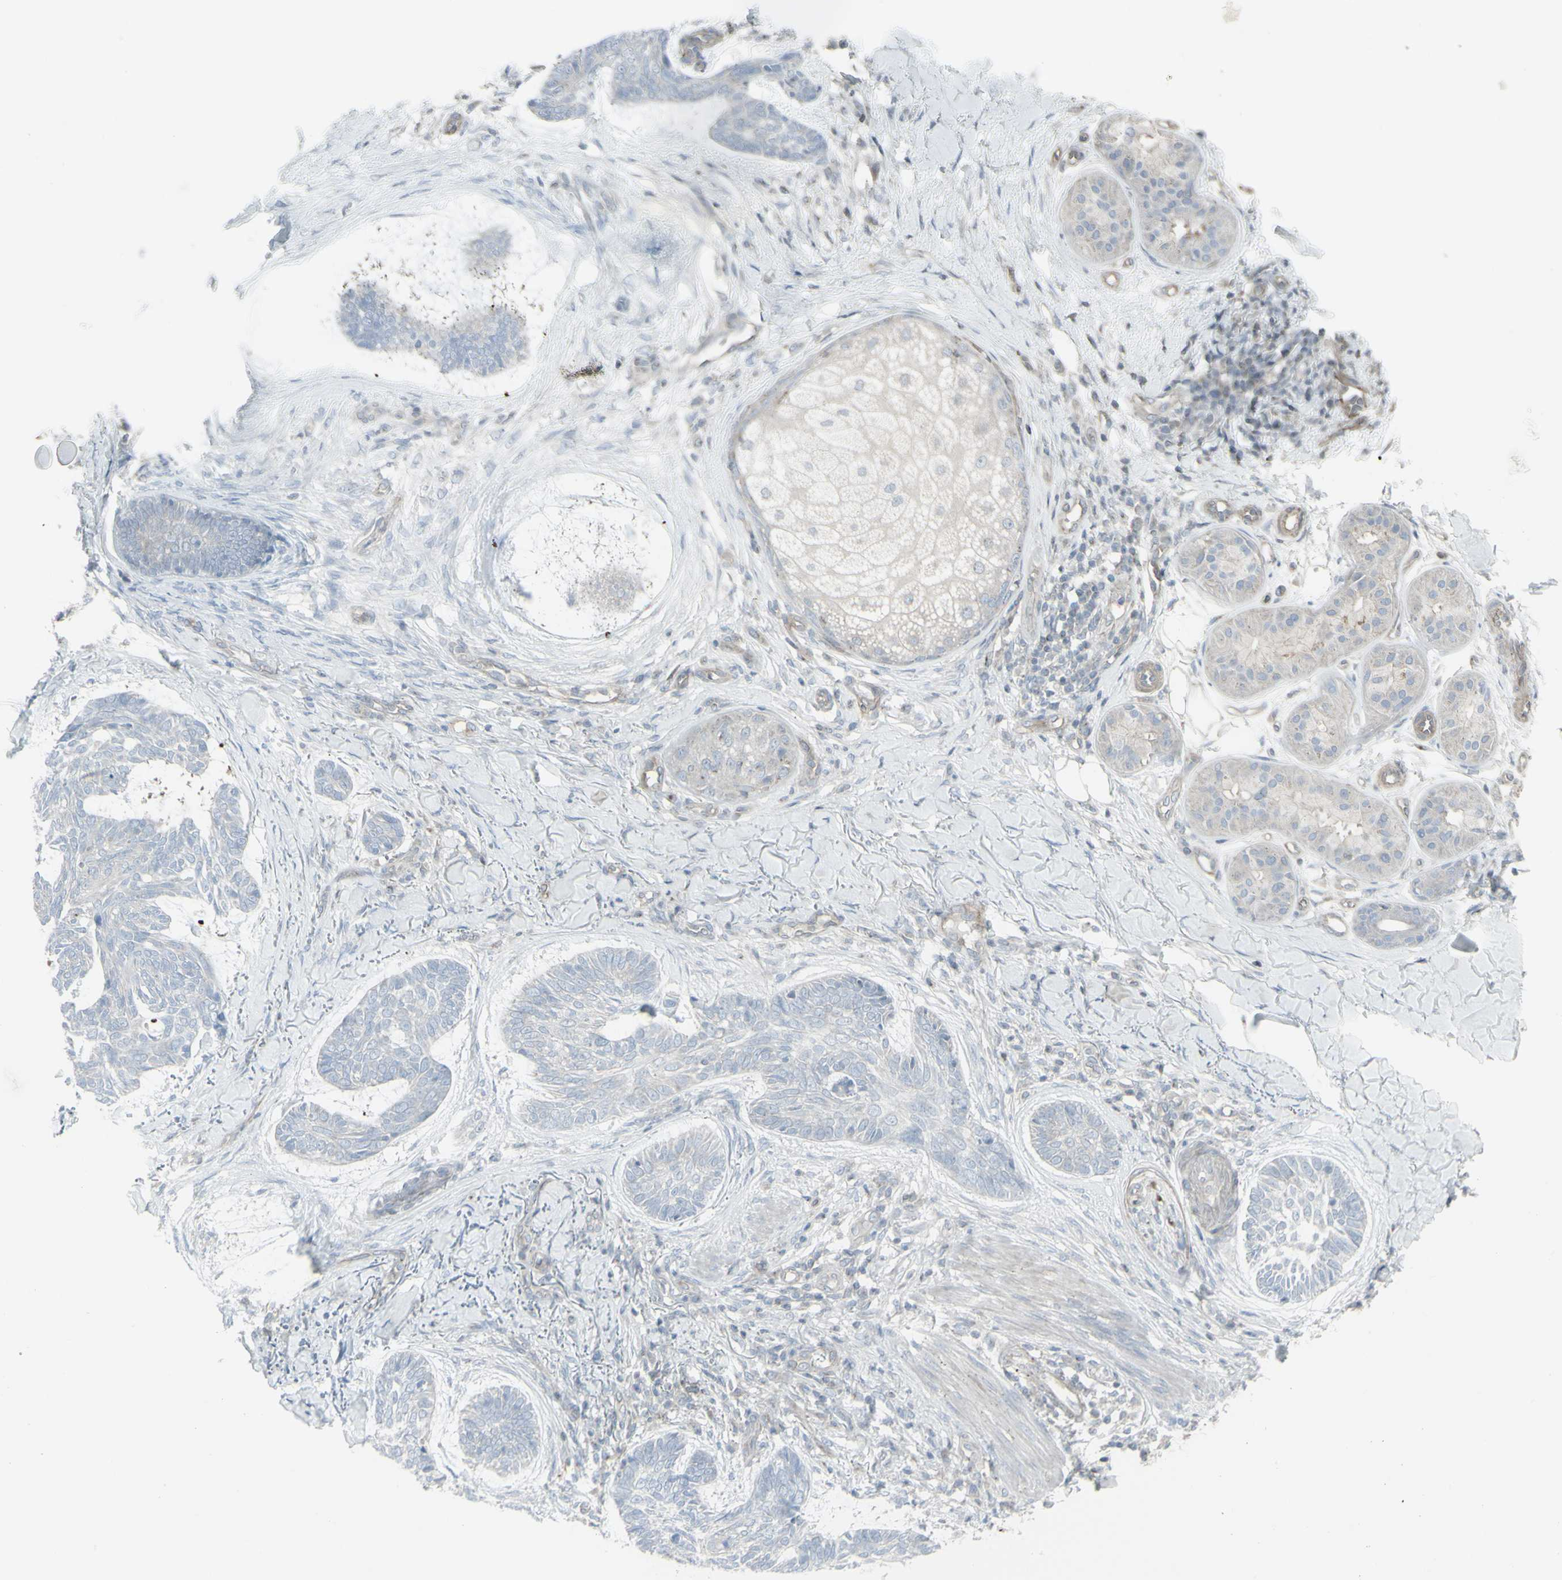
{"staining": {"intensity": "negative", "quantity": "none", "location": "none"}, "tissue": "skin cancer", "cell_type": "Tumor cells", "image_type": "cancer", "snomed": [{"axis": "morphology", "description": "Basal cell carcinoma"}, {"axis": "topography", "description": "Skin"}], "caption": "IHC photomicrograph of human skin cancer (basal cell carcinoma) stained for a protein (brown), which reveals no staining in tumor cells. (DAB (3,3'-diaminobenzidine) IHC, high magnification).", "gene": "GALNT6", "patient": {"sex": "male", "age": 43}}